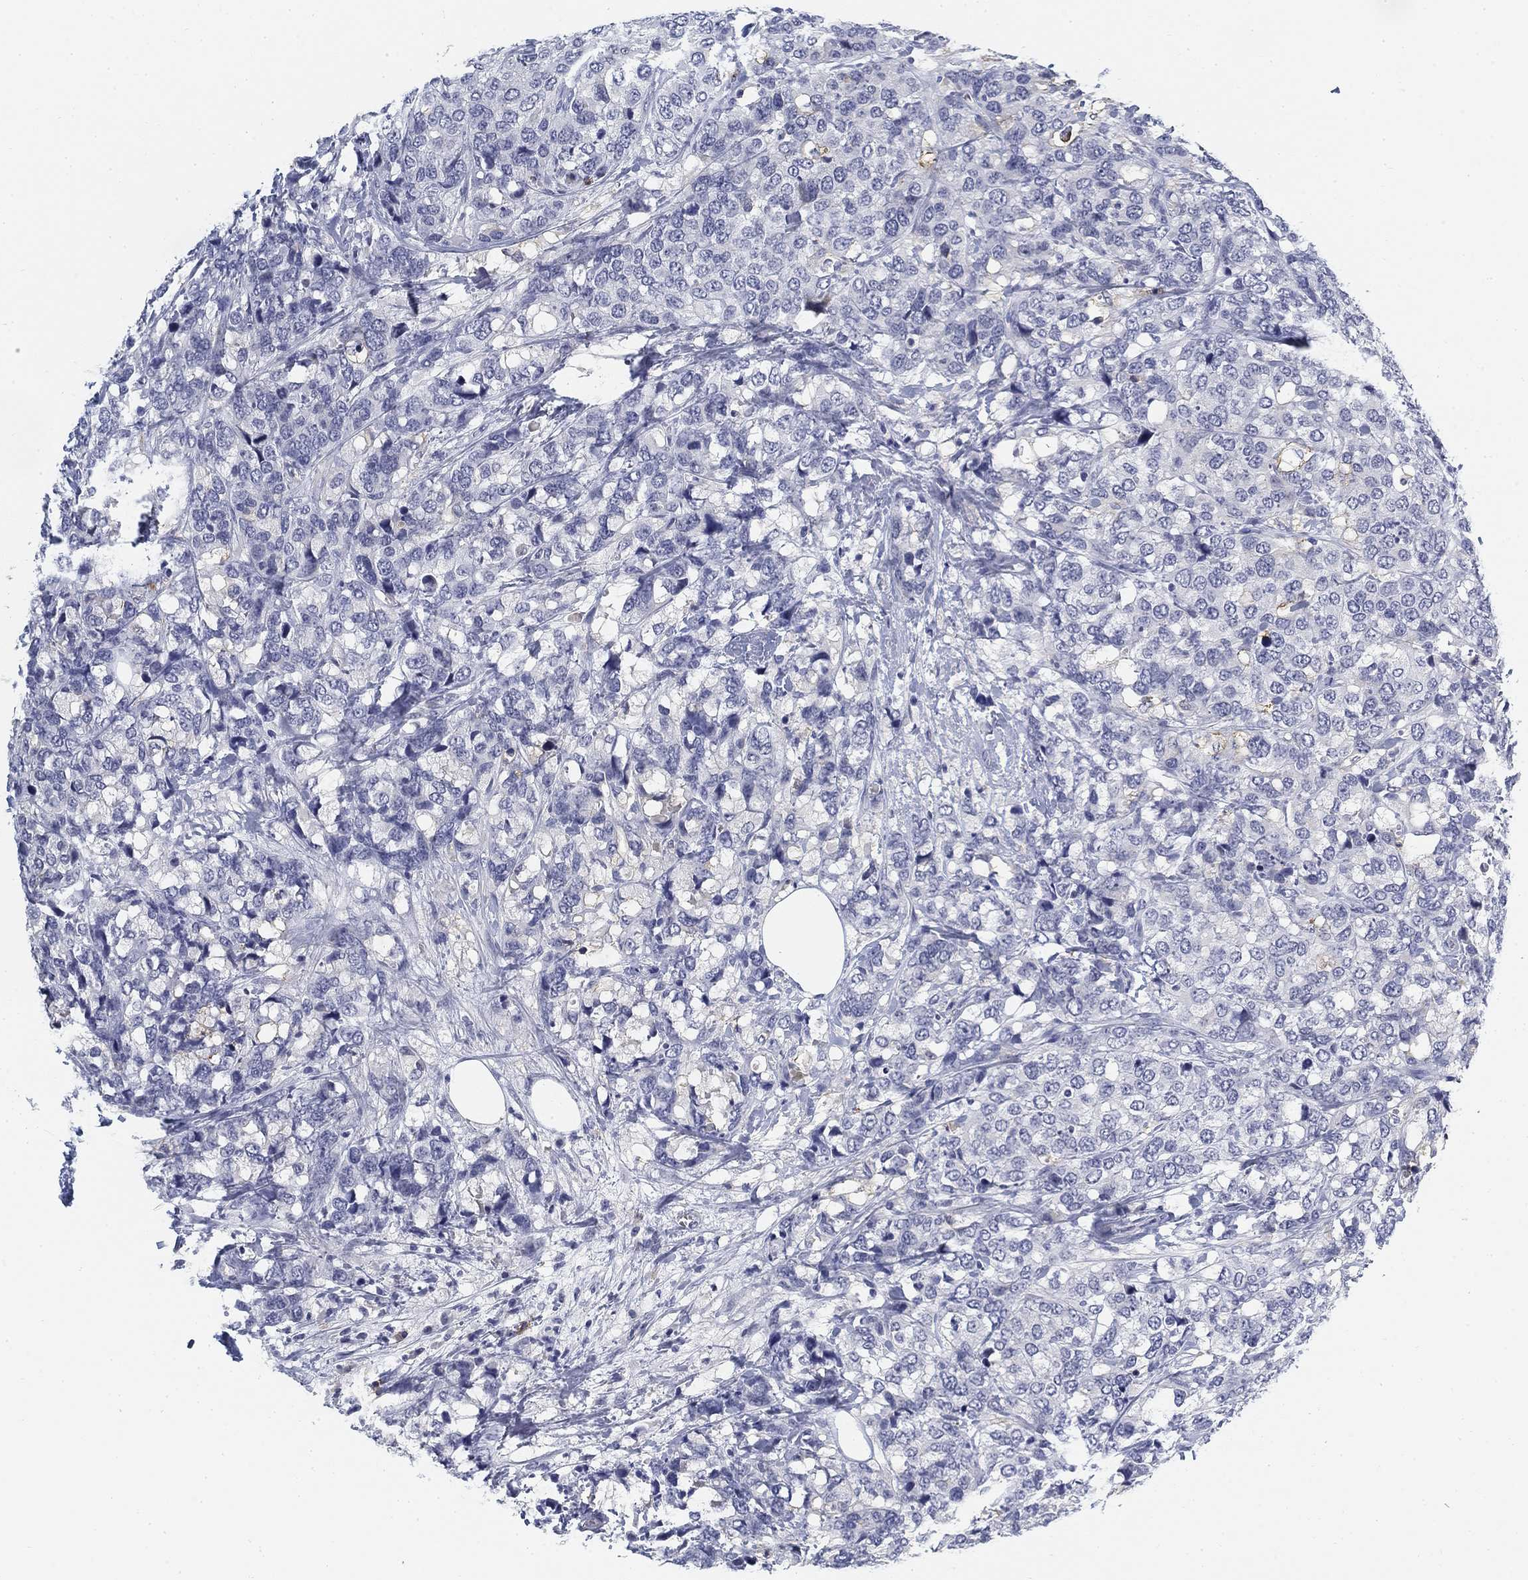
{"staining": {"intensity": "negative", "quantity": "none", "location": "none"}, "tissue": "breast cancer", "cell_type": "Tumor cells", "image_type": "cancer", "snomed": [{"axis": "morphology", "description": "Lobular carcinoma"}, {"axis": "topography", "description": "Breast"}], "caption": "The image reveals no staining of tumor cells in lobular carcinoma (breast).", "gene": "SLC2A5", "patient": {"sex": "female", "age": 59}}